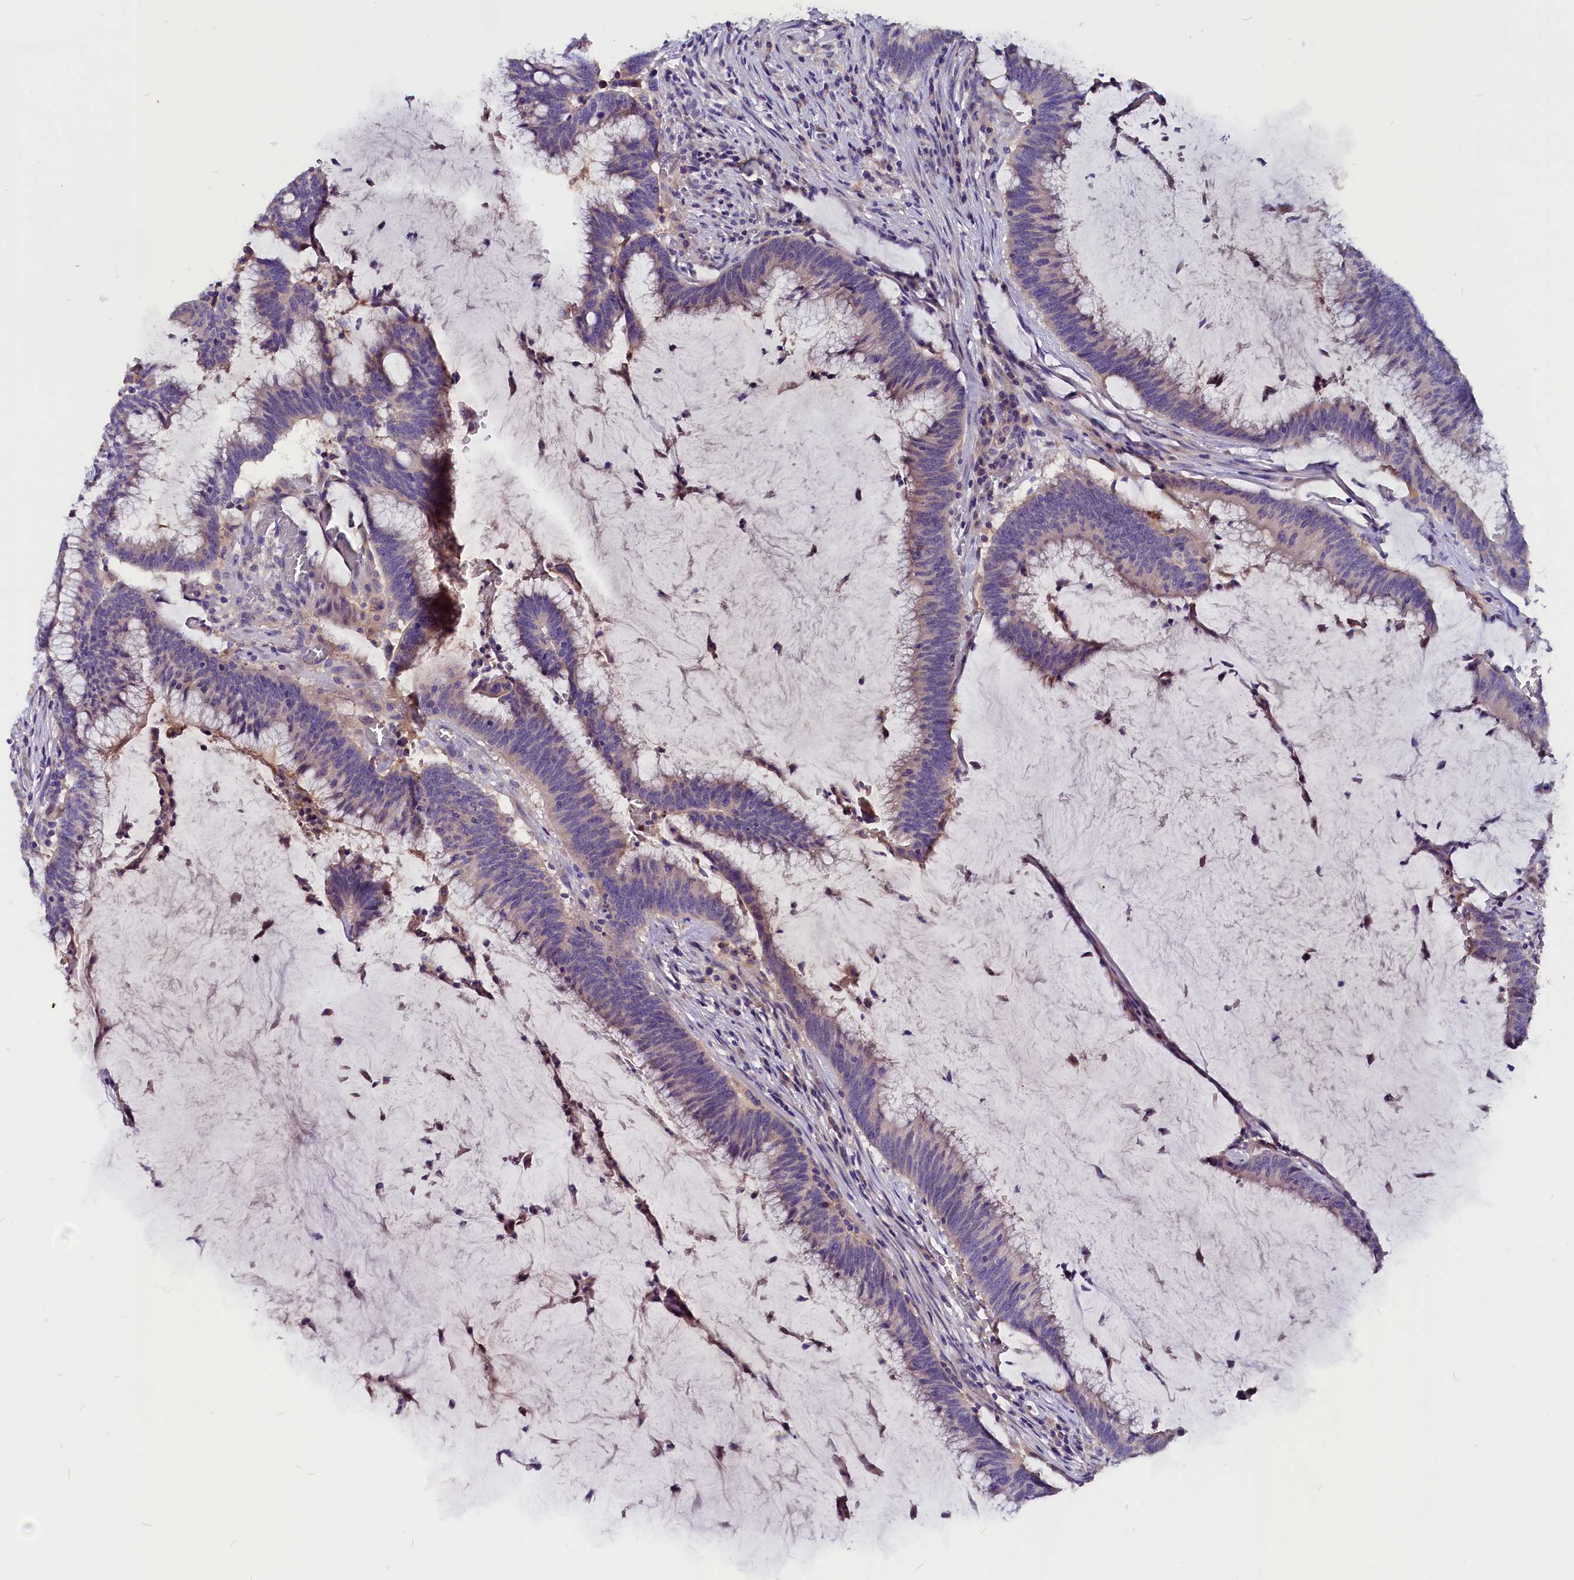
{"staining": {"intensity": "weak", "quantity": "25%-75%", "location": "cytoplasmic/membranous"}, "tissue": "colorectal cancer", "cell_type": "Tumor cells", "image_type": "cancer", "snomed": [{"axis": "morphology", "description": "Adenocarcinoma, NOS"}, {"axis": "topography", "description": "Rectum"}], "caption": "Approximately 25%-75% of tumor cells in human colorectal cancer (adenocarcinoma) show weak cytoplasmic/membranous protein positivity as visualized by brown immunohistochemical staining.", "gene": "CCBE1", "patient": {"sex": "female", "age": 77}}